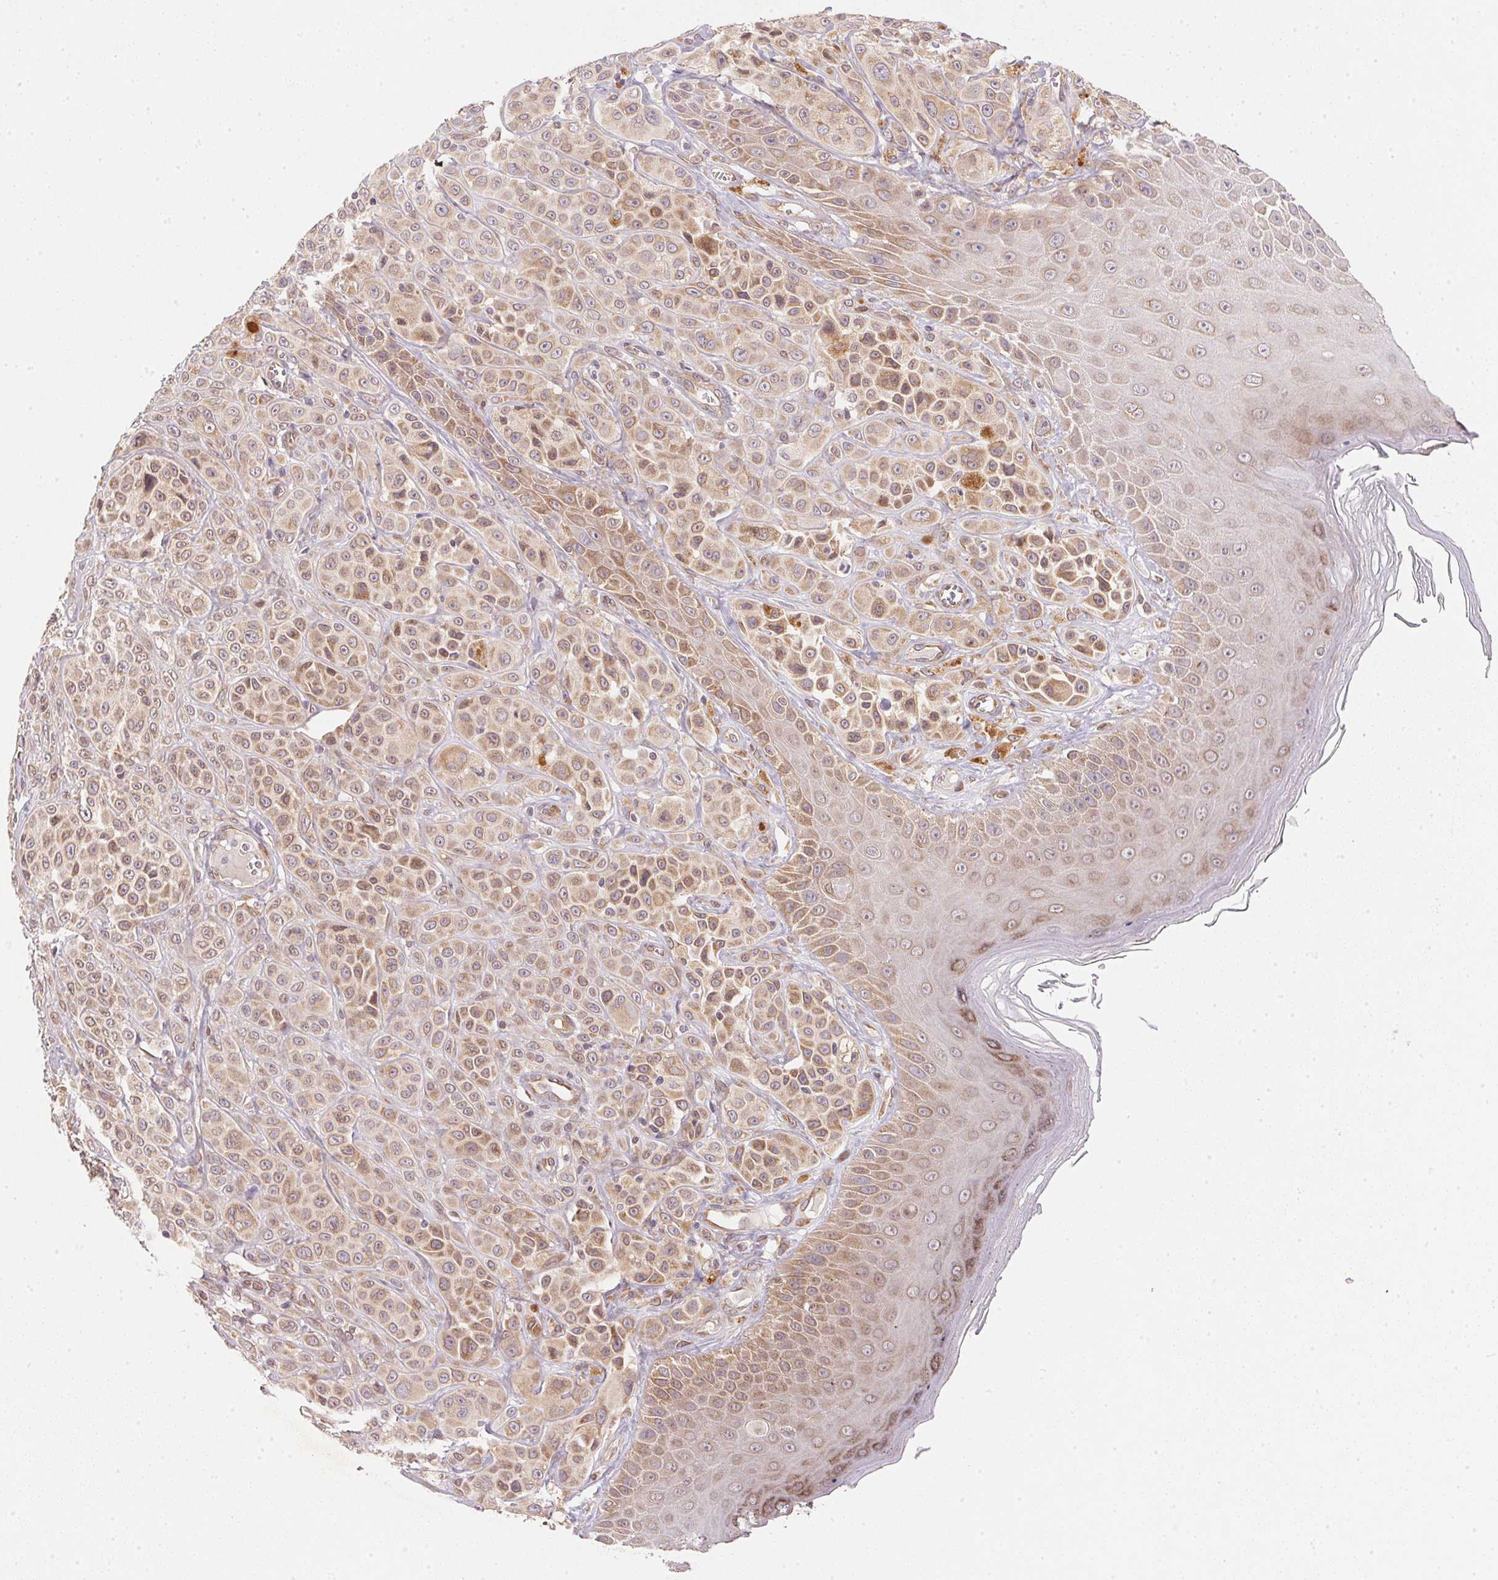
{"staining": {"intensity": "moderate", "quantity": ">75%", "location": "cytoplasmic/membranous"}, "tissue": "melanoma", "cell_type": "Tumor cells", "image_type": "cancer", "snomed": [{"axis": "morphology", "description": "Malignant melanoma, NOS"}, {"axis": "topography", "description": "Skin"}], "caption": "Immunohistochemistry (IHC) histopathology image of neoplastic tissue: malignant melanoma stained using immunohistochemistry demonstrates medium levels of moderate protein expression localized specifically in the cytoplasmic/membranous of tumor cells, appearing as a cytoplasmic/membranous brown color.", "gene": "EI24", "patient": {"sex": "male", "age": 67}}